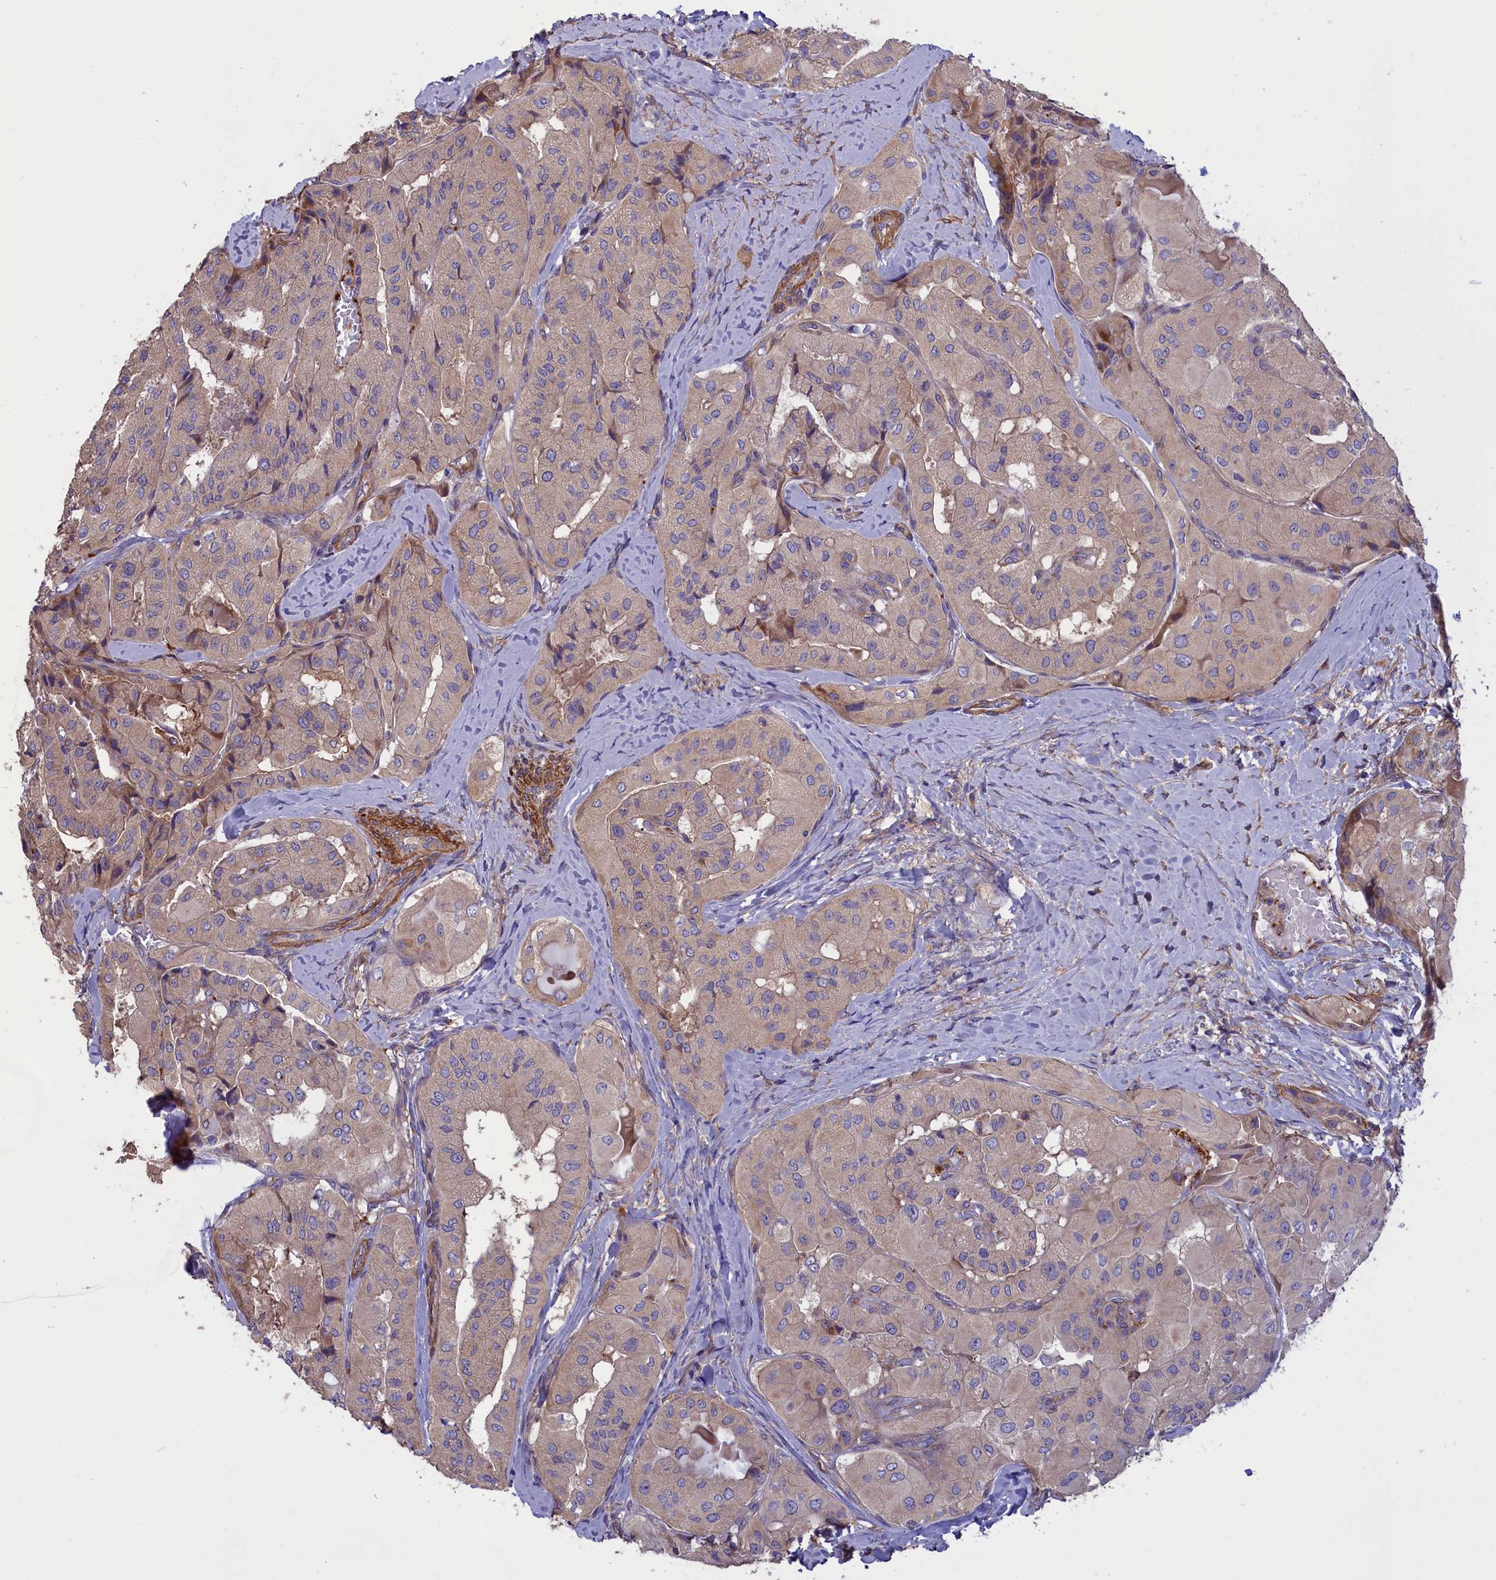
{"staining": {"intensity": "negative", "quantity": "none", "location": "none"}, "tissue": "thyroid cancer", "cell_type": "Tumor cells", "image_type": "cancer", "snomed": [{"axis": "morphology", "description": "Normal tissue, NOS"}, {"axis": "morphology", "description": "Papillary adenocarcinoma, NOS"}, {"axis": "topography", "description": "Thyroid gland"}], "caption": "The immunohistochemistry (IHC) histopathology image has no significant positivity in tumor cells of thyroid papillary adenocarcinoma tissue. Brightfield microscopy of IHC stained with DAB (brown) and hematoxylin (blue), captured at high magnification.", "gene": "AMDHD2", "patient": {"sex": "female", "age": 59}}